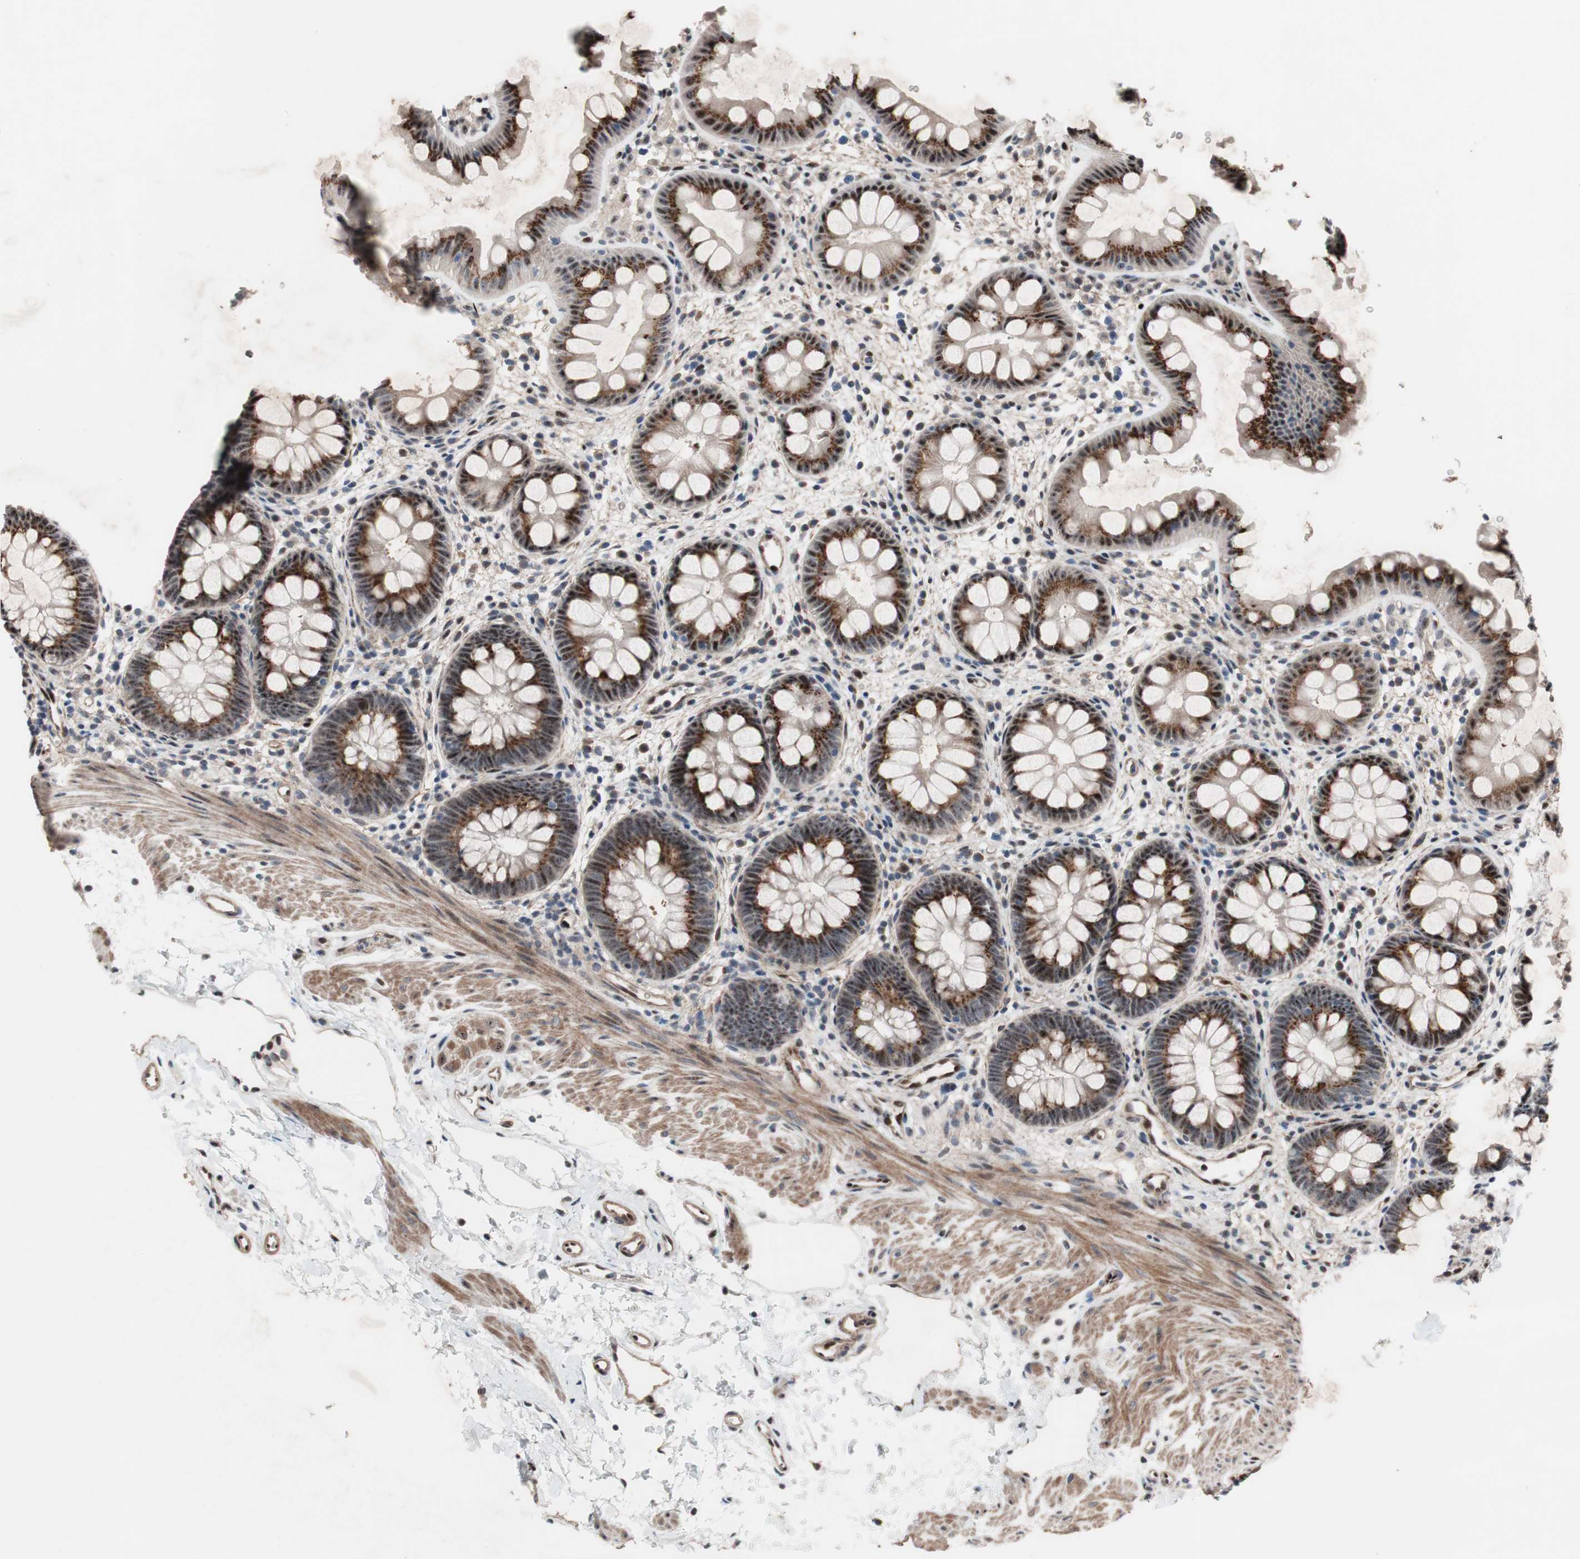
{"staining": {"intensity": "moderate", "quantity": ">75%", "location": "cytoplasmic/membranous,nuclear"}, "tissue": "rectum", "cell_type": "Glandular cells", "image_type": "normal", "snomed": [{"axis": "morphology", "description": "Normal tissue, NOS"}, {"axis": "topography", "description": "Rectum"}], "caption": "A brown stain highlights moderate cytoplasmic/membranous,nuclear positivity of a protein in glandular cells of benign human rectum. Using DAB (brown) and hematoxylin (blue) stains, captured at high magnification using brightfield microscopy.", "gene": "PINX1", "patient": {"sex": "female", "age": 24}}